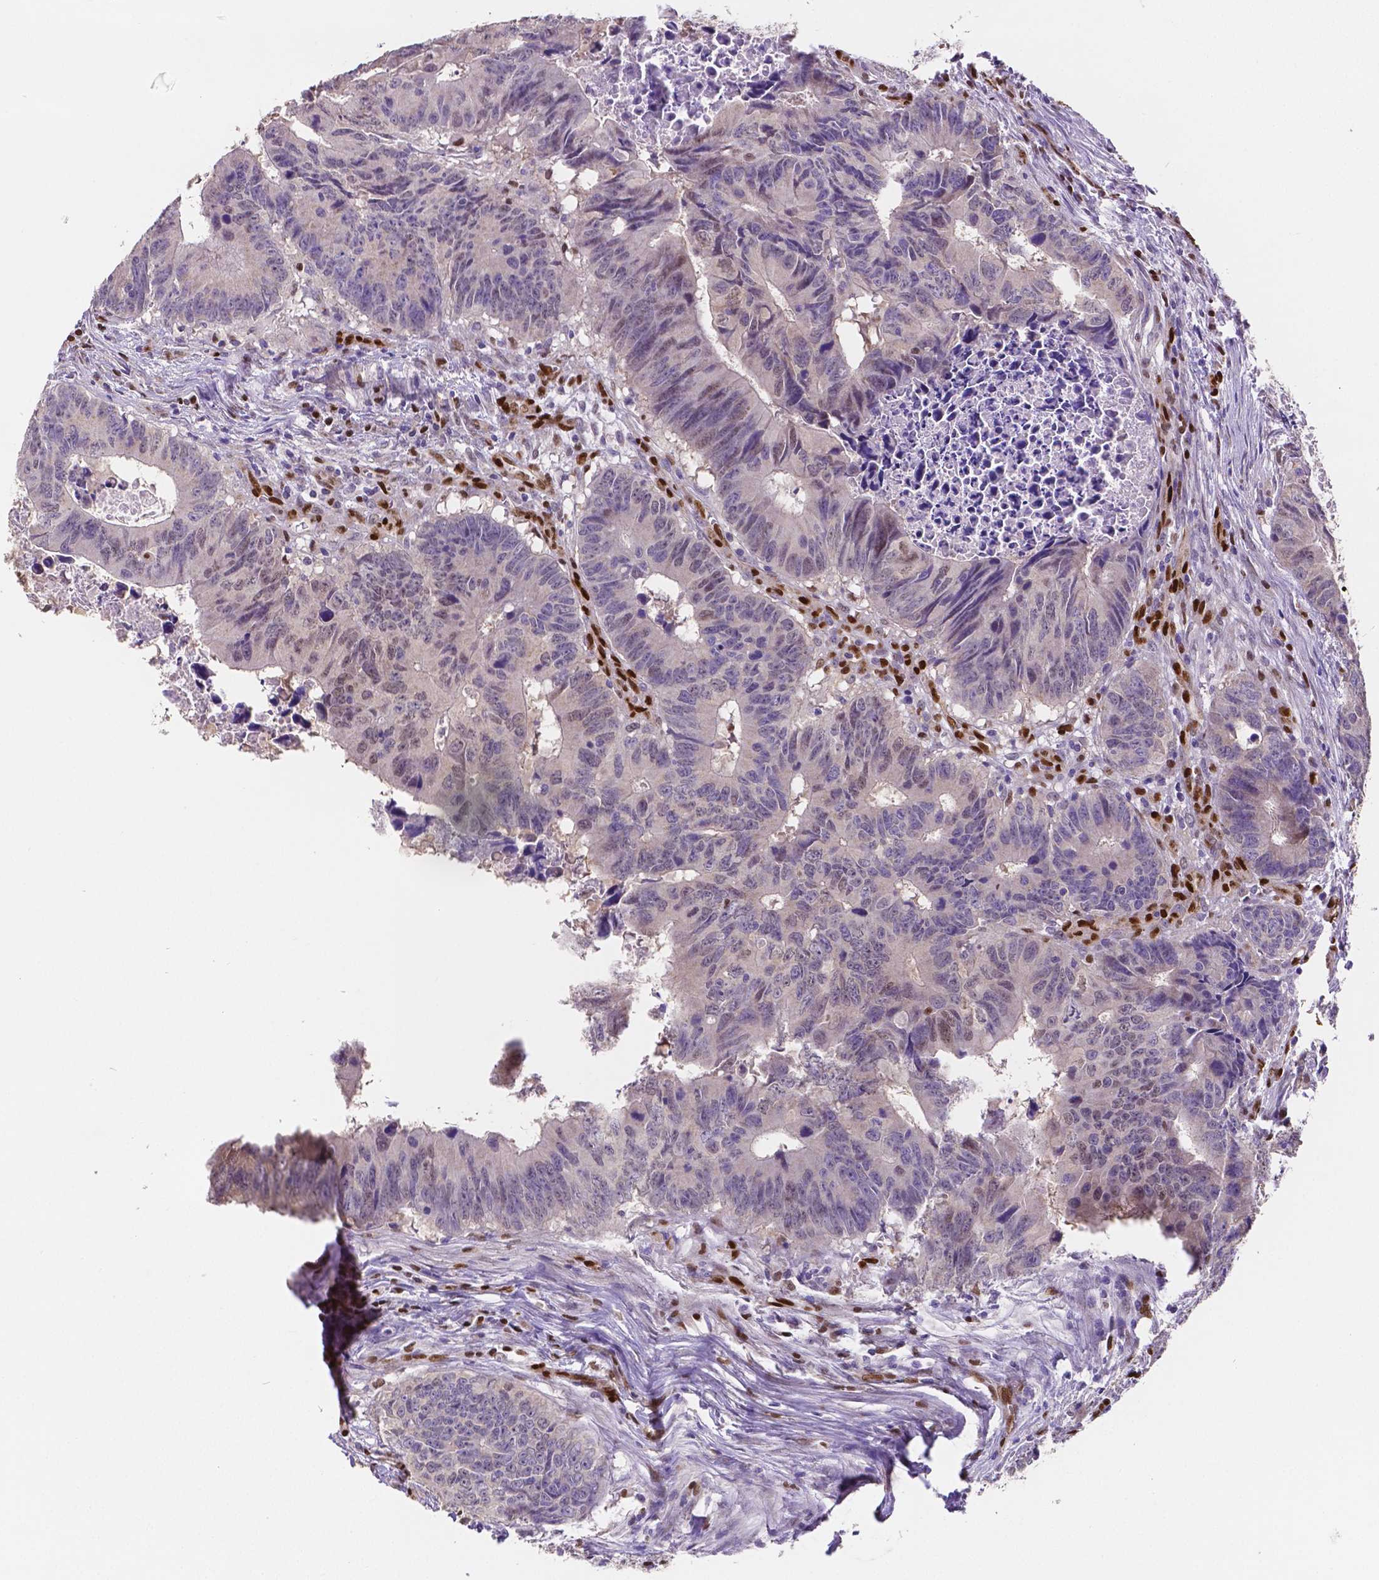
{"staining": {"intensity": "negative", "quantity": "none", "location": "none"}, "tissue": "colorectal cancer", "cell_type": "Tumor cells", "image_type": "cancer", "snomed": [{"axis": "morphology", "description": "Adenocarcinoma, NOS"}, {"axis": "topography", "description": "Colon"}], "caption": "DAB immunohistochemical staining of human colorectal adenocarcinoma displays no significant positivity in tumor cells. Brightfield microscopy of immunohistochemistry (IHC) stained with DAB (brown) and hematoxylin (blue), captured at high magnification.", "gene": "MEF2C", "patient": {"sex": "female", "age": 82}}